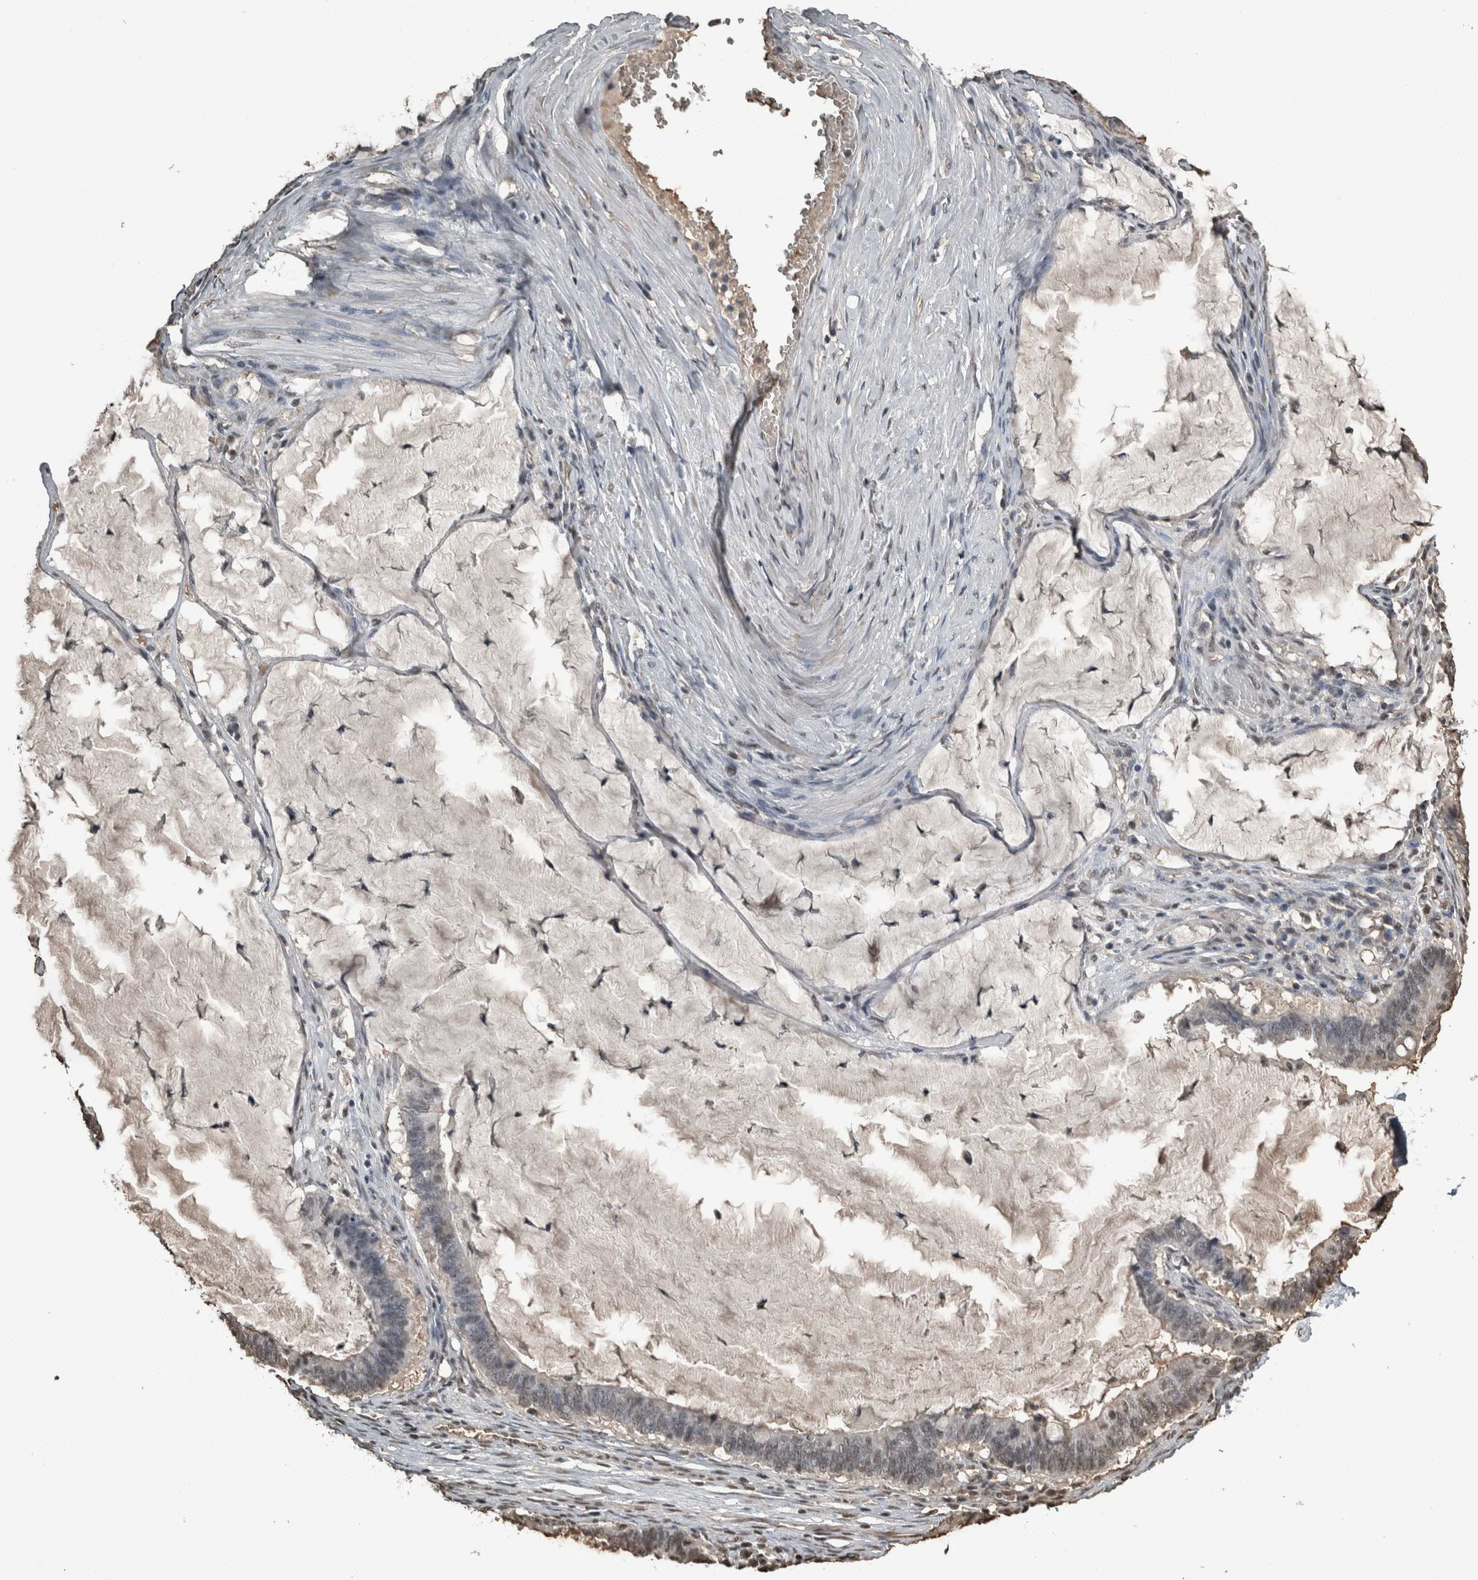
{"staining": {"intensity": "weak", "quantity": "<25%", "location": "nuclear"}, "tissue": "ovarian cancer", "cell_type": "Tumor cells", "image_type": "cancer", "snomed": [{"axis": "morphology", "description": "Cystadenocarcinoma, mucinous, NOS"}, {"axis": "topography", "description": "Ovary"}], "caption": "Human ovarian cancer (mucinous cystadenocarcinoma) stained for a protein using IHC exhibits no staining in tumor cells.", "gene": "TGS1", "patient": {"sex": "female", "age": 61}}